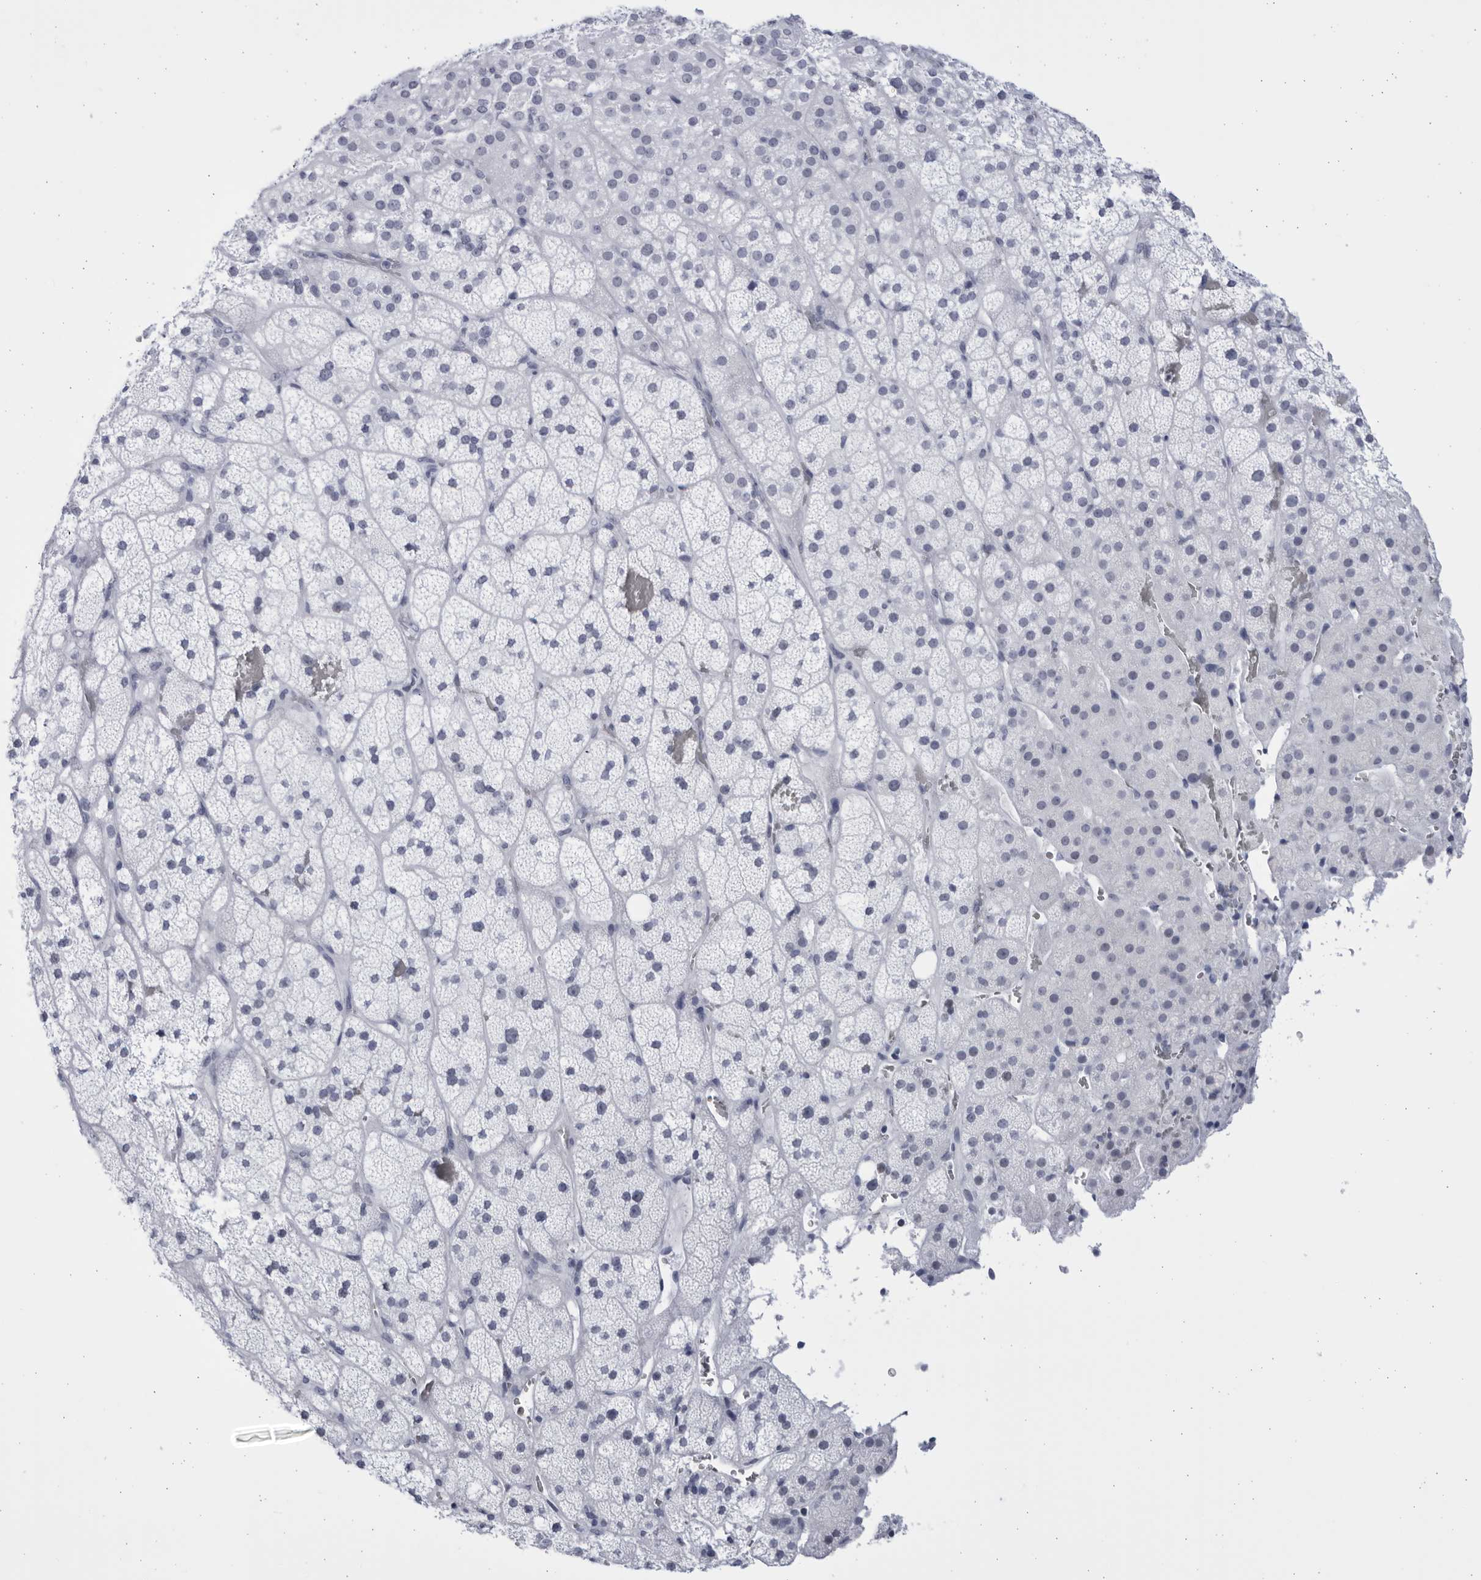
{"staining": {"intensity": "negative", "quantity": "none", "location": "none"}, "tissue": "adrenal gland", "cell_type": "Glandular cells", "image_type": "normal", "snomed": [{"axis": "morphology", "description": "Normal tissue, NOS"}, {"axis": "topography", "description": "Adrenal gland"}], "caption": "This micrograph is of normal adrenal gland stained with immunohistochemistry to label a protein in brown with the nuclei are counter-stained blue. There is no staining in glandular cells.", "gene": "CCDC181", "patient": {"sex": "male", "age": 57}}